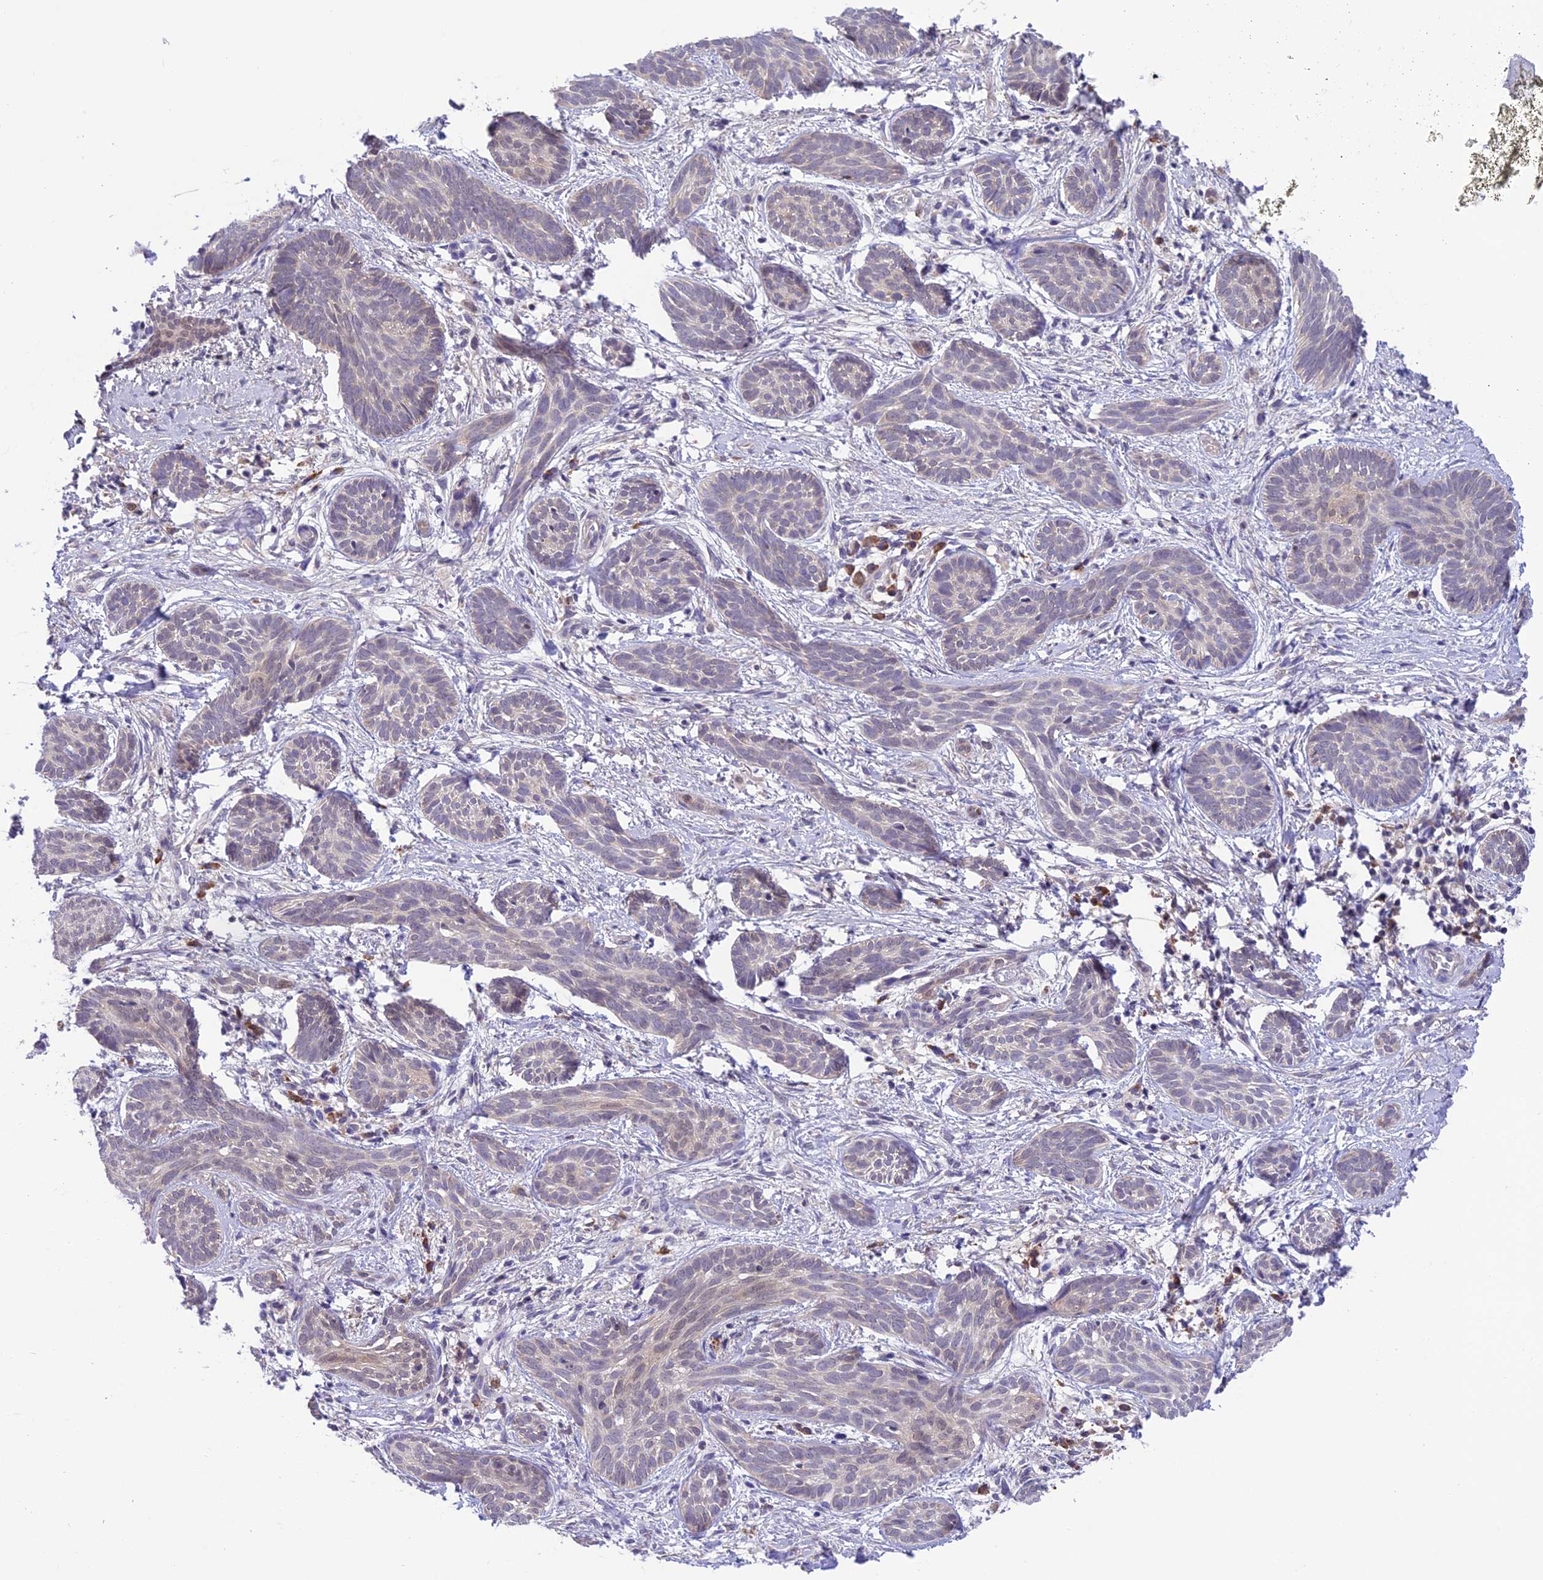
{"staining": {"intensity": "negative", "quantity": "none", "location": "none"}, "tissue": "skin cancer", "cell_type": "Tumor cells", "image_type": "cancer", "snomed": [{"axis": "morphology", "description": "Basal cell carcinoma"}, {"axis": "topography", "description": "Skin"}], "caption": "Skin cancer was stained to show a protein in brown. There is no significant expression in tumor cells. Brightfield microscopy of immunohistochemistry stained with DAB (brown) and hematoxylin (blue), captured at high magnification.", "gene": "RNF126", "patient": {"sex": "female", "age": 81}}